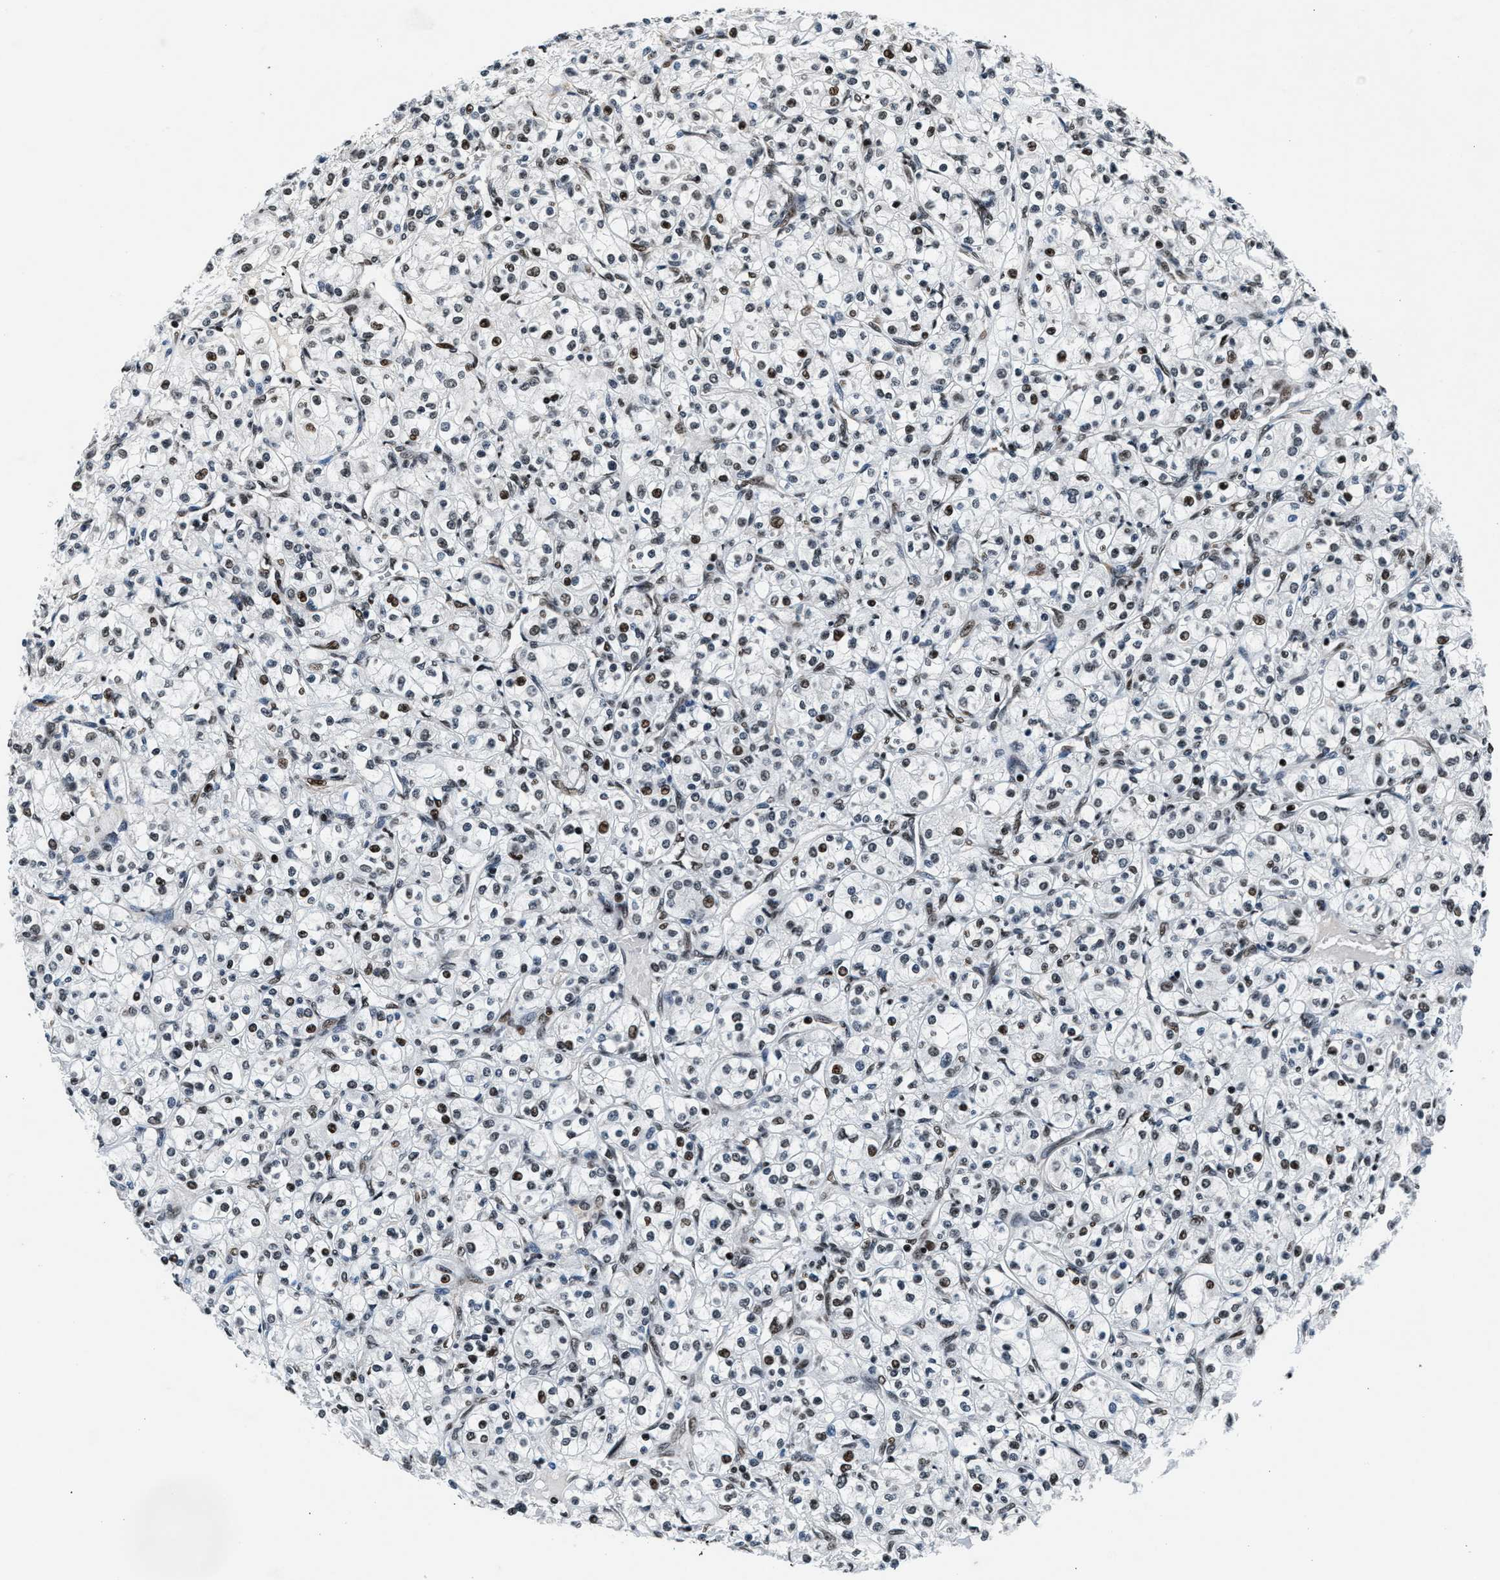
{"staining": {"intensity": "weak", "quantity": ">75%", "location": "nuclear"}, "tissue": "renal cancer", "cell_type": "Tumor cells", "image_type": "cancer", "snomed": [{"axis": "morphology", "description": "Adenocarcinoma, NOS"}, {"axis": "topography", "description": "Kidney"}], "caption": "This histopathology image exhibits IHC staining of human adenocarcinoma (renal), with low weak nuclear expression in about >75% of tumor cells.", "gene": "PRRC2B", "patient": {"sex": "male", "age": 77}}